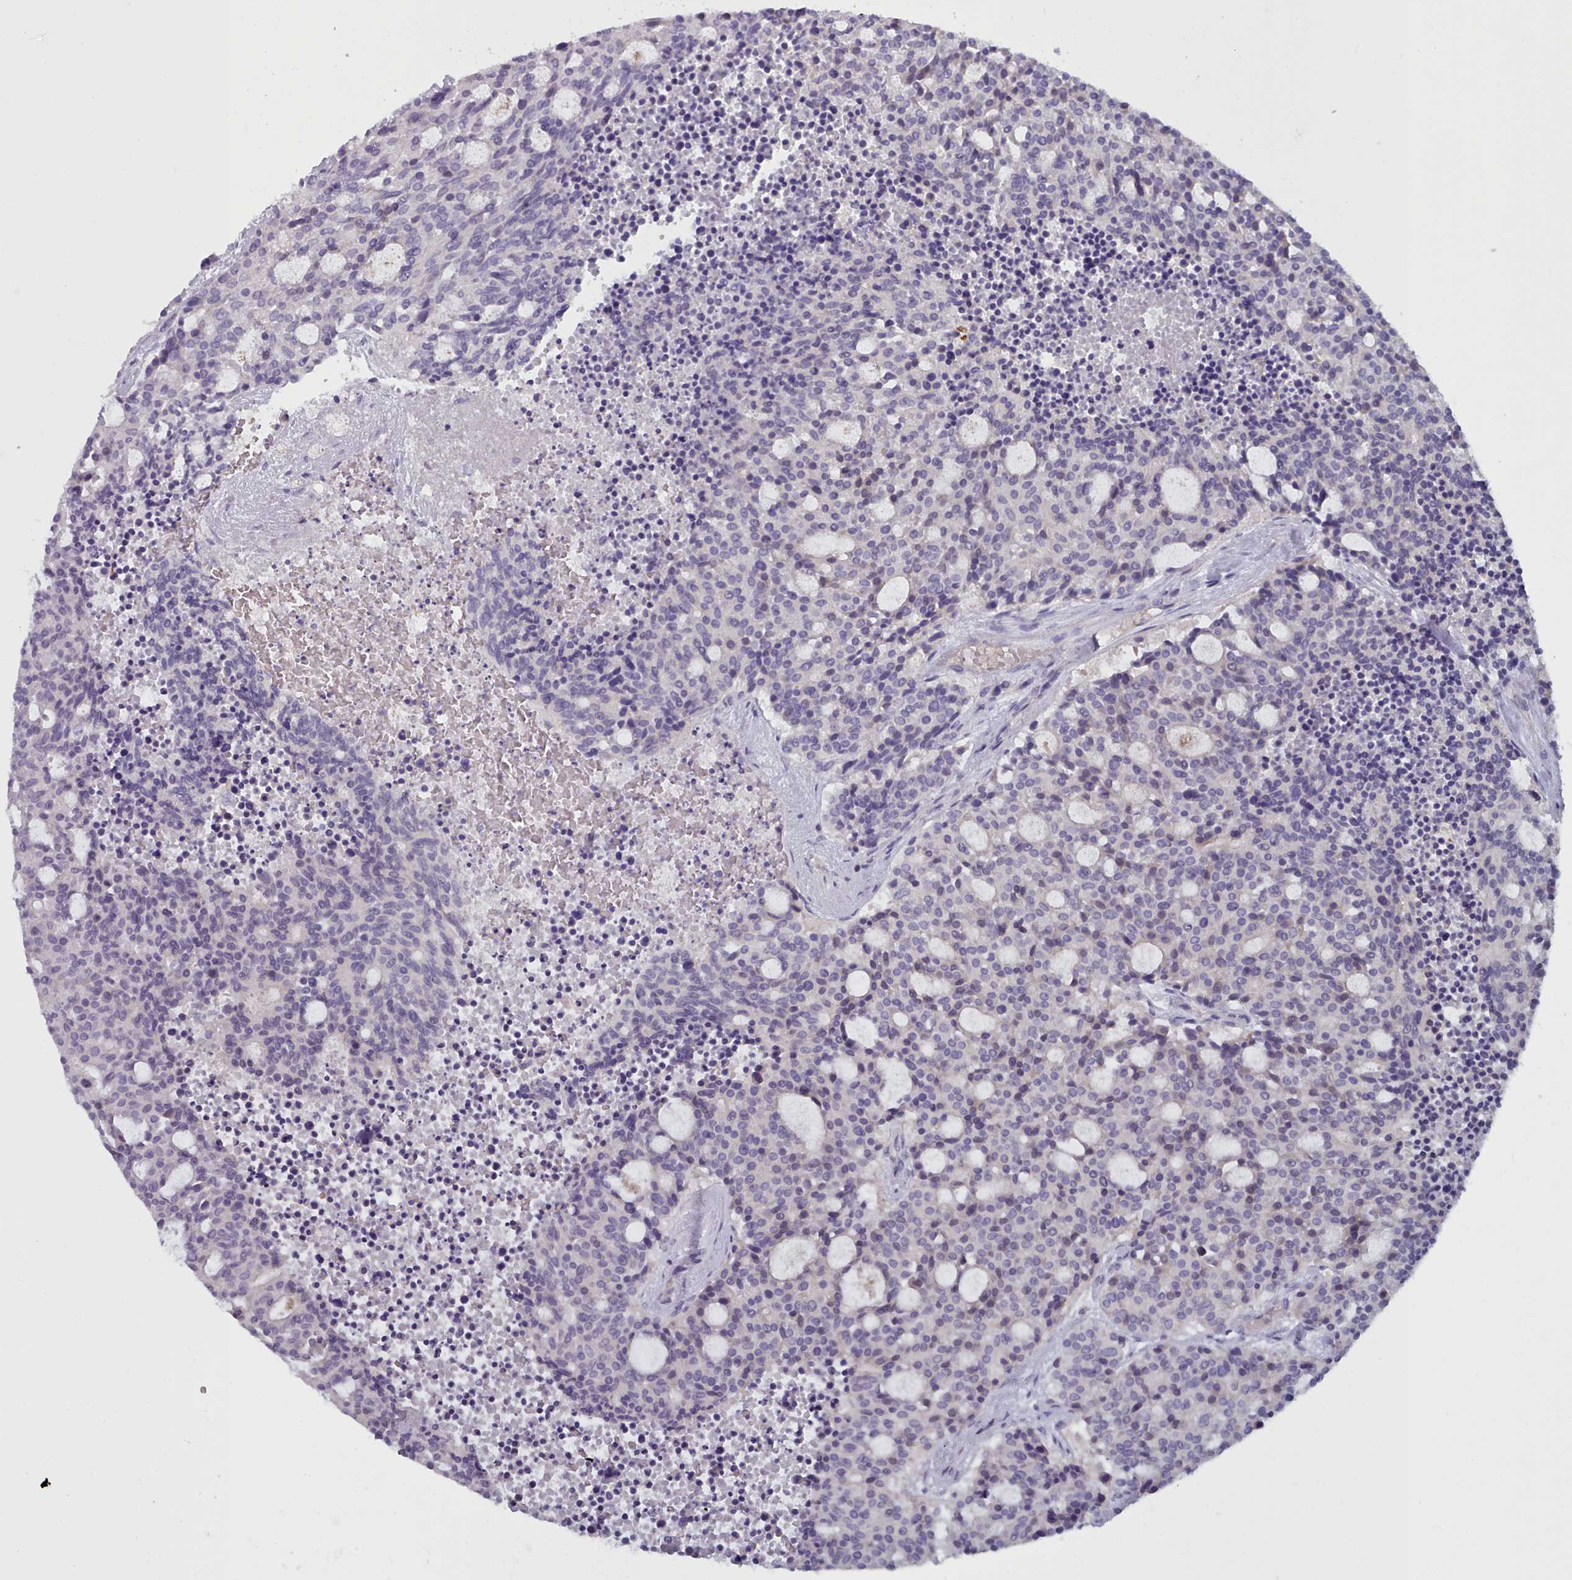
{"staining": {"intensity": "negative", "quantity": "none", "location": "none"}, "tissue": "carcinoid", "cell_type": "Tumor cells", "image_type": "cancer", "snomed": [{"axis": "morphology", "description": "Carcinoid, malignant, NOS"}, {"axis": "topography", "description": "Pancreas"}], "caption": "Carcinoid was stained to show a protein in brown. There is no significant staining in tumor cells.", "gene": "RAC2", "patient": {"sex": "female", "age": 54}}